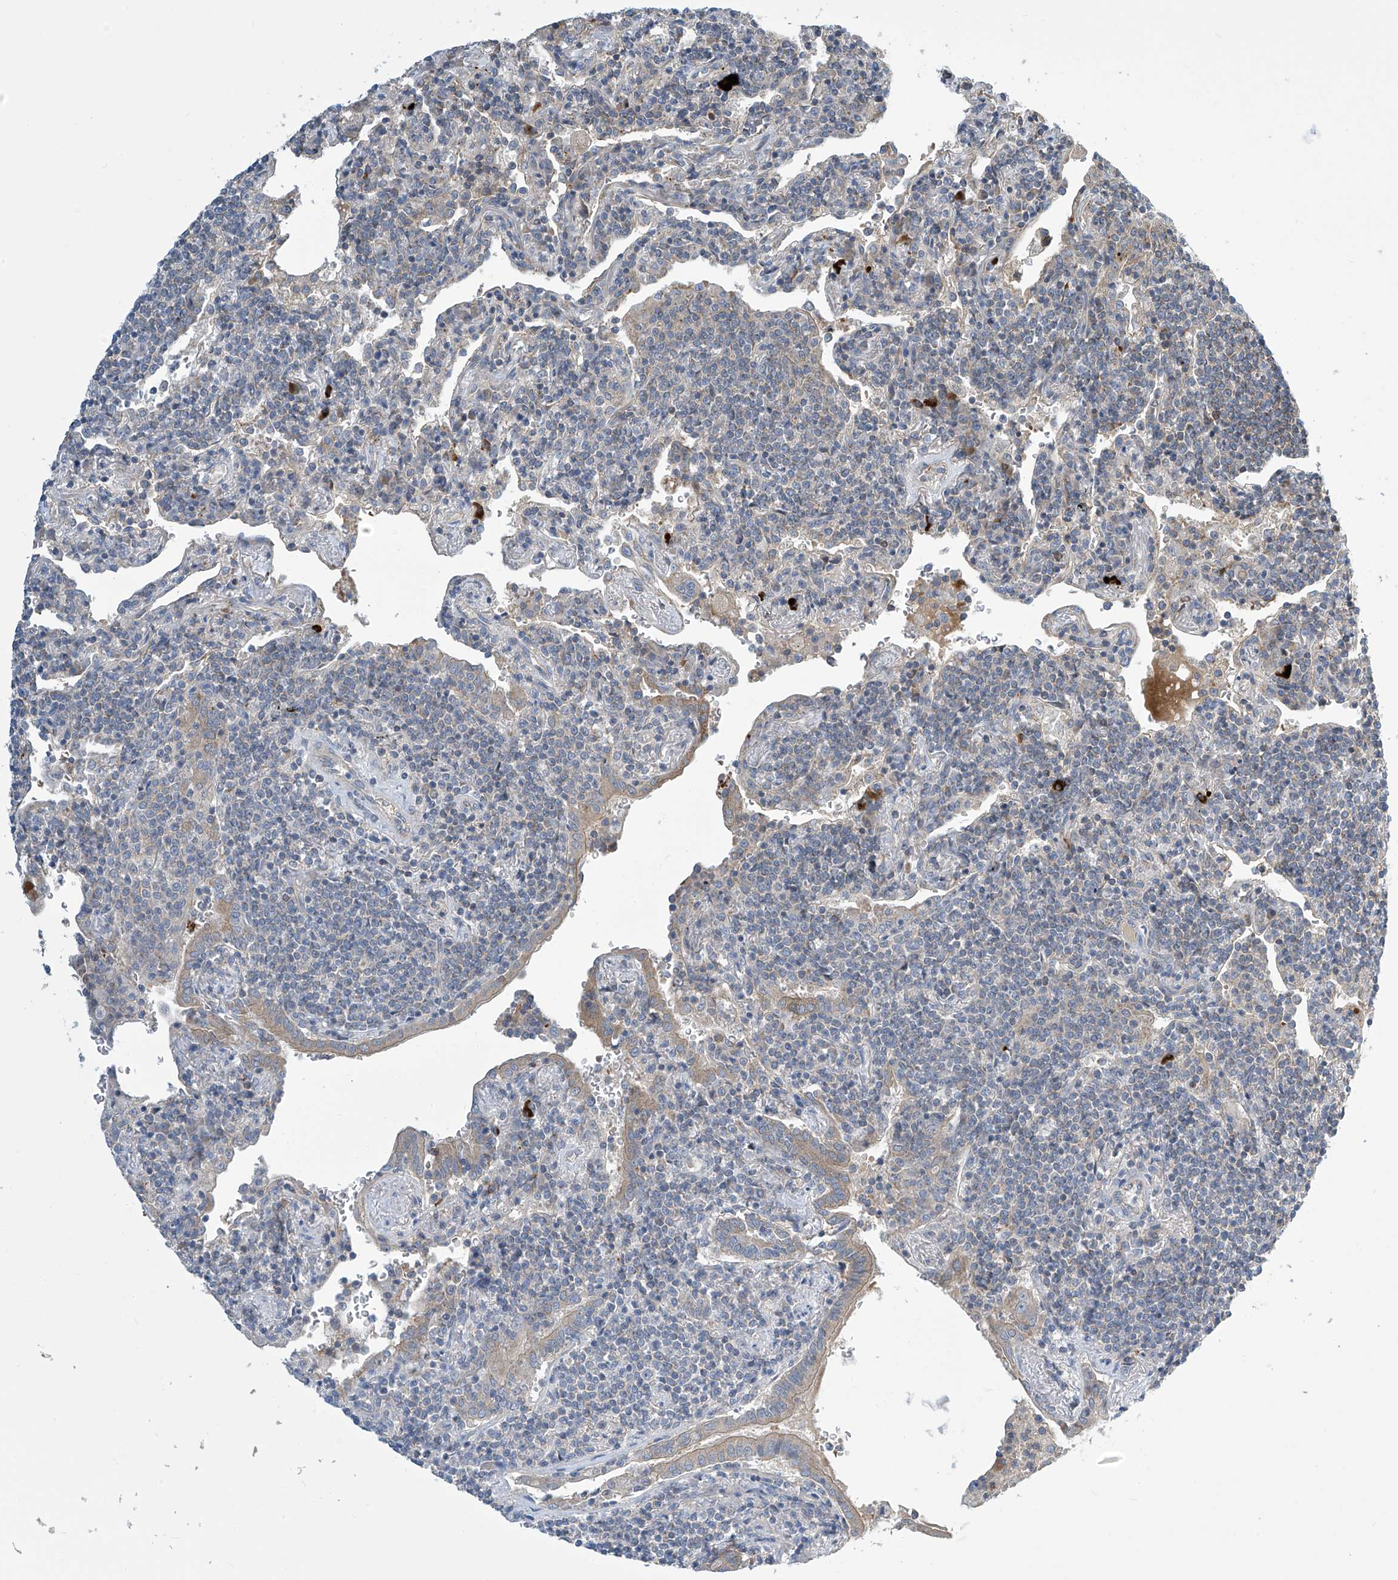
{"staining": {"intensity": "negative", "quantity": "none", "location": "none"}, "tissue": "lymphoma", "cell_type": "Tumor cells", "image_type": "cancer", "snomed": [{"axis": "morphology", "description": "Malignant lymphoma, non-Hodgkin's type, Low grade"}, {"axis": "topography", "description": "Lung"}], "caption": "The histopathology image shows no staining of tumor cells in lymphoma.", "gene": "IBA57", "patient": {"sex": "female", "age": 71}}